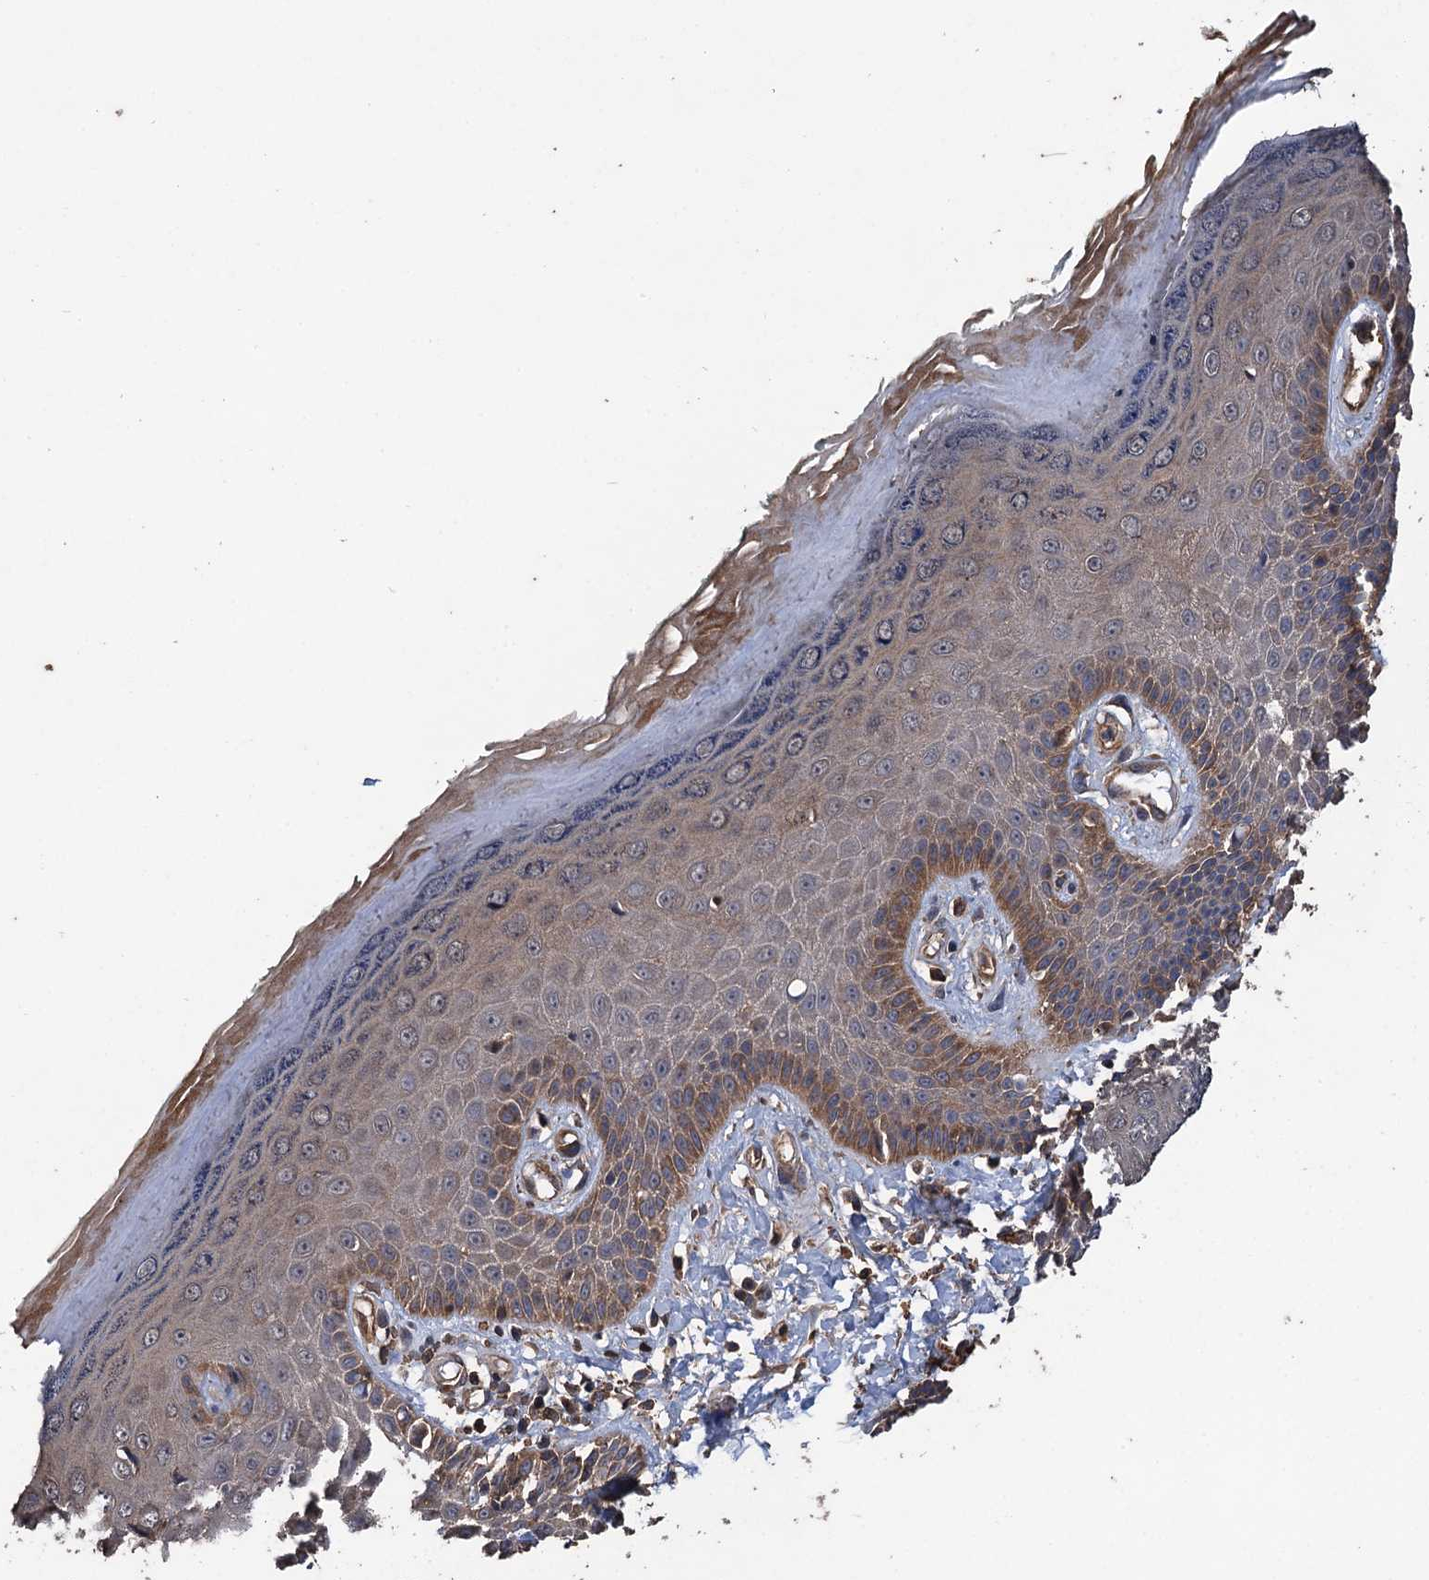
{"staining": {"intensity": "strong", "quantity": "25%-75%", "location": "cytoplasmic/membranous"}, "tissue": "skin", "cell_type": "Epidermal cells", "image_type": "normal", "snomed": [{"axis": "morphology", "description": "Normal tissue, NOS"}, {"axis": "topography", "description": "Anal"}], "caption": "This is a photomicrograph of immunohistochemistry (IHC) staining of benign skin, which shows strong positivity in the cytoplasmic/membranous of epidermal cells.", "gene": "PPP4R1", "patient": {"sex": "male", "age": 78}}